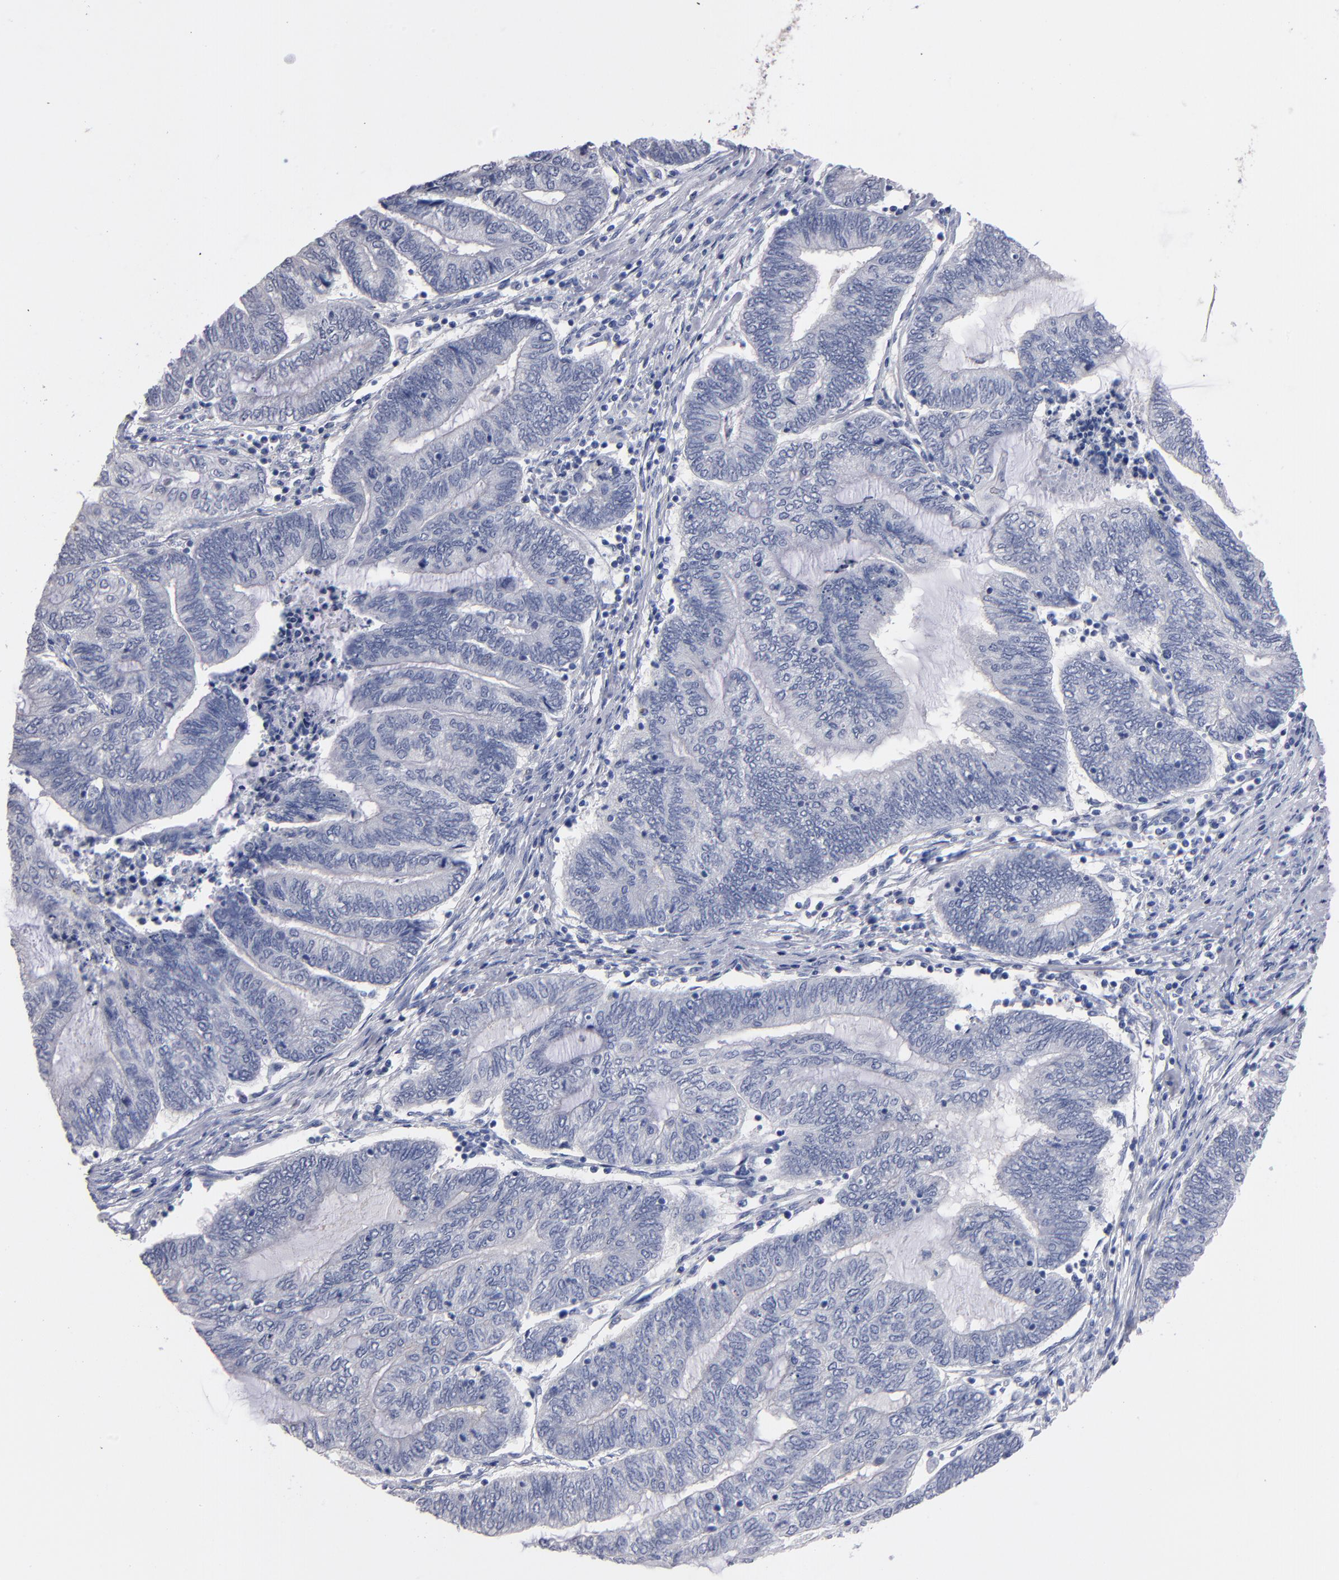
{"staining": {"intensity": "negative", "quantity": "none", "location": "none"}, "tissue": "endometrial cancer", "cell_type": "Tumor cells", "image_type": "cancer", "snomed": [{"axis": "morphology", "description": "Adenocarcinoma, NOS"}, {"axis": "topography", "description": "Uterus"}, {"axis": "topography", "description": "Endometrium"}], "caption": "High magnification brightfield microscopy of endometrial adenocarcinoma stained with DAB (3,3'-diaminobenzidine) (brown) and counterstained with hematoxylin (blue): tumor cells show no significant expression. (Immunohistochemistry, brightfield microscopy, high magnification).", "gene": "MN1", "patient": {"sex": "female", "age": 70}}